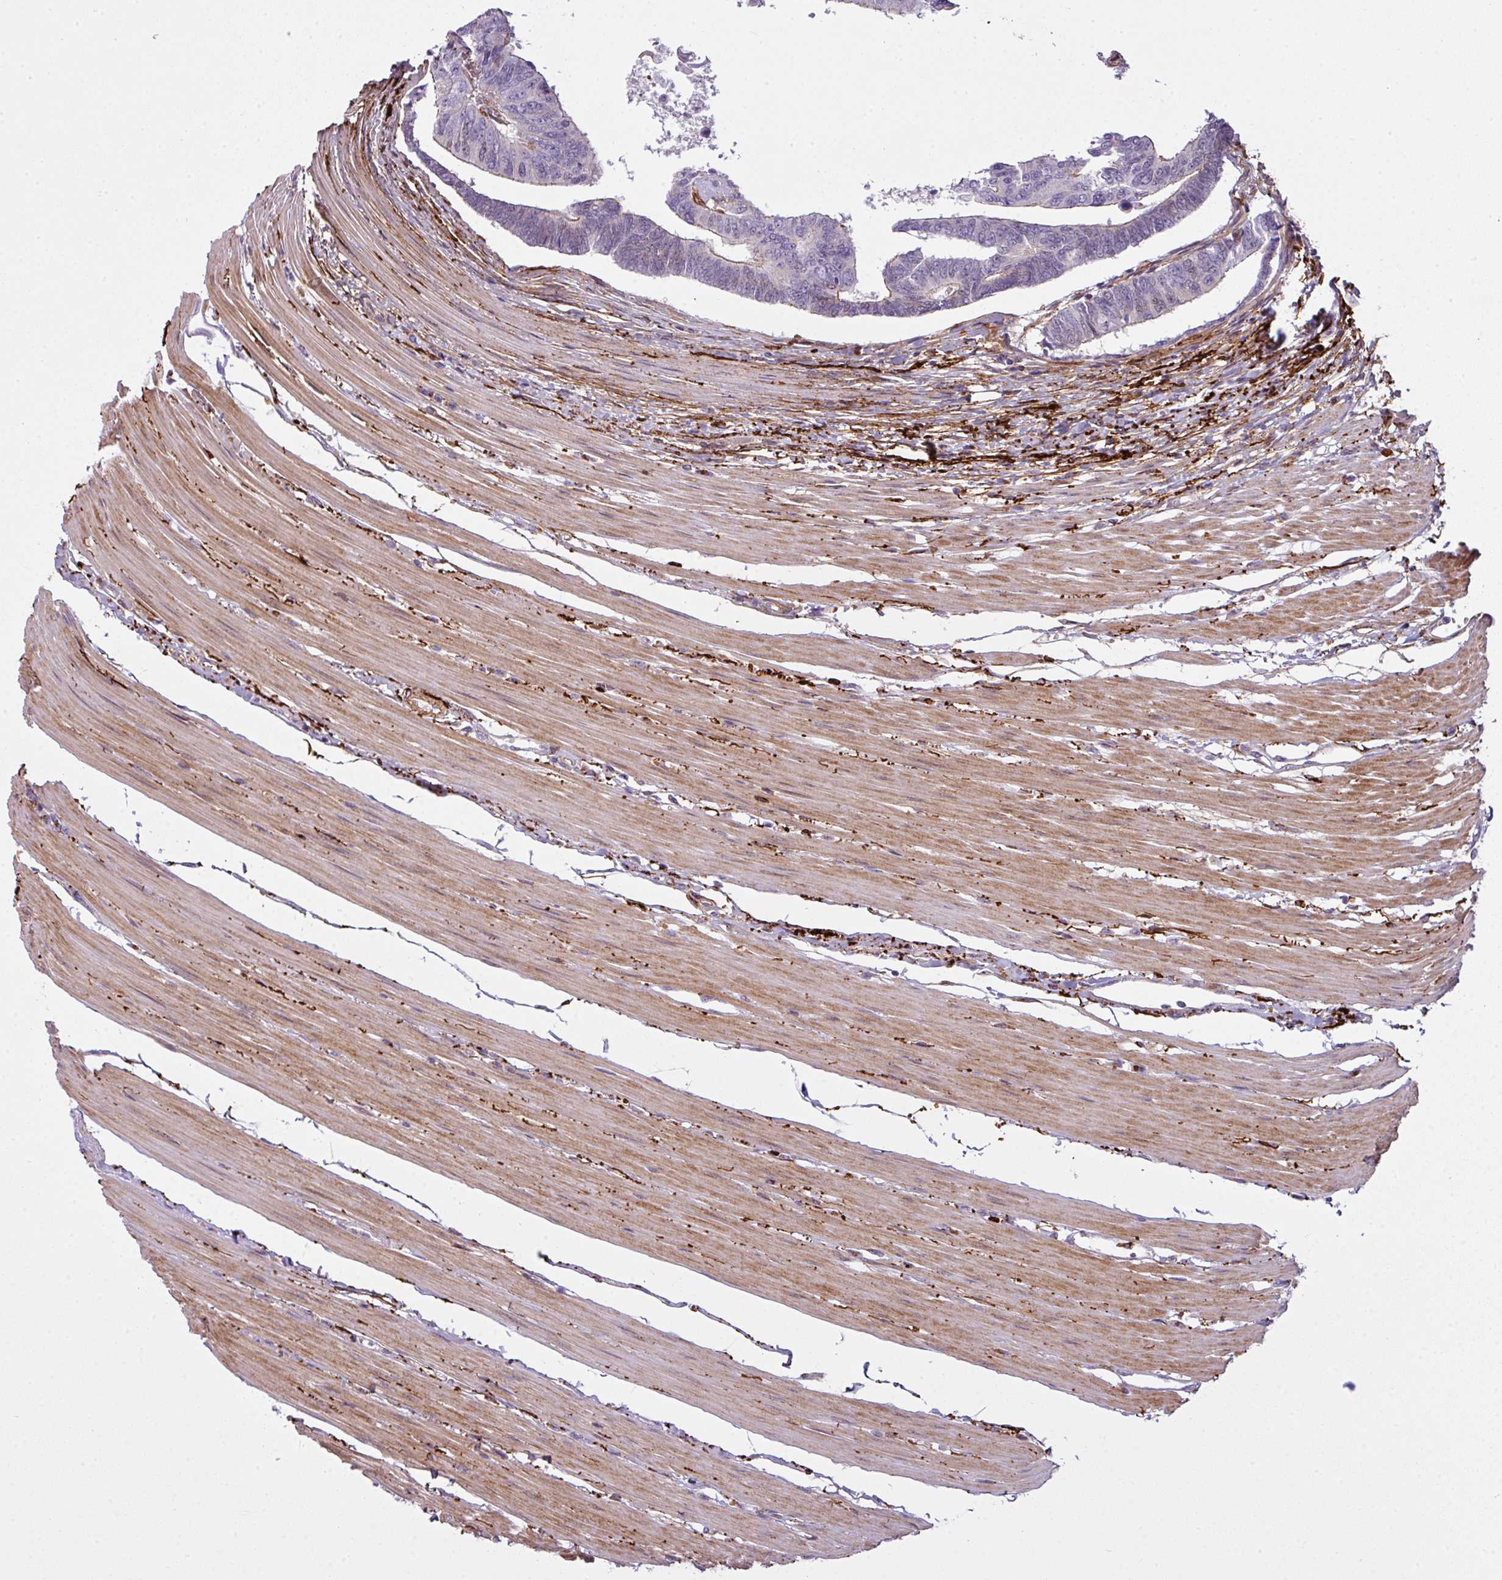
{"staining": {"intensity": "moderate", "quantity": "<25%", "location": "nuclear"}, "tissue": "colorectal cancer", "cell_type": "Tumor cells", "image_type": "cancer", "snomed": [{"axis": "morphology", "description": "Adenocarcinoma, NOS"}, {"axis": "topography", "description": "Rectum"}], "caption": "Moderate nuclear positivity is seen in approximately <25% of tumor cells in adenocarcinoma (colorectal). Nuclei are stained in blue.", "gene": "COL8A1", "patient": {"sex": "female", "age": 65}}